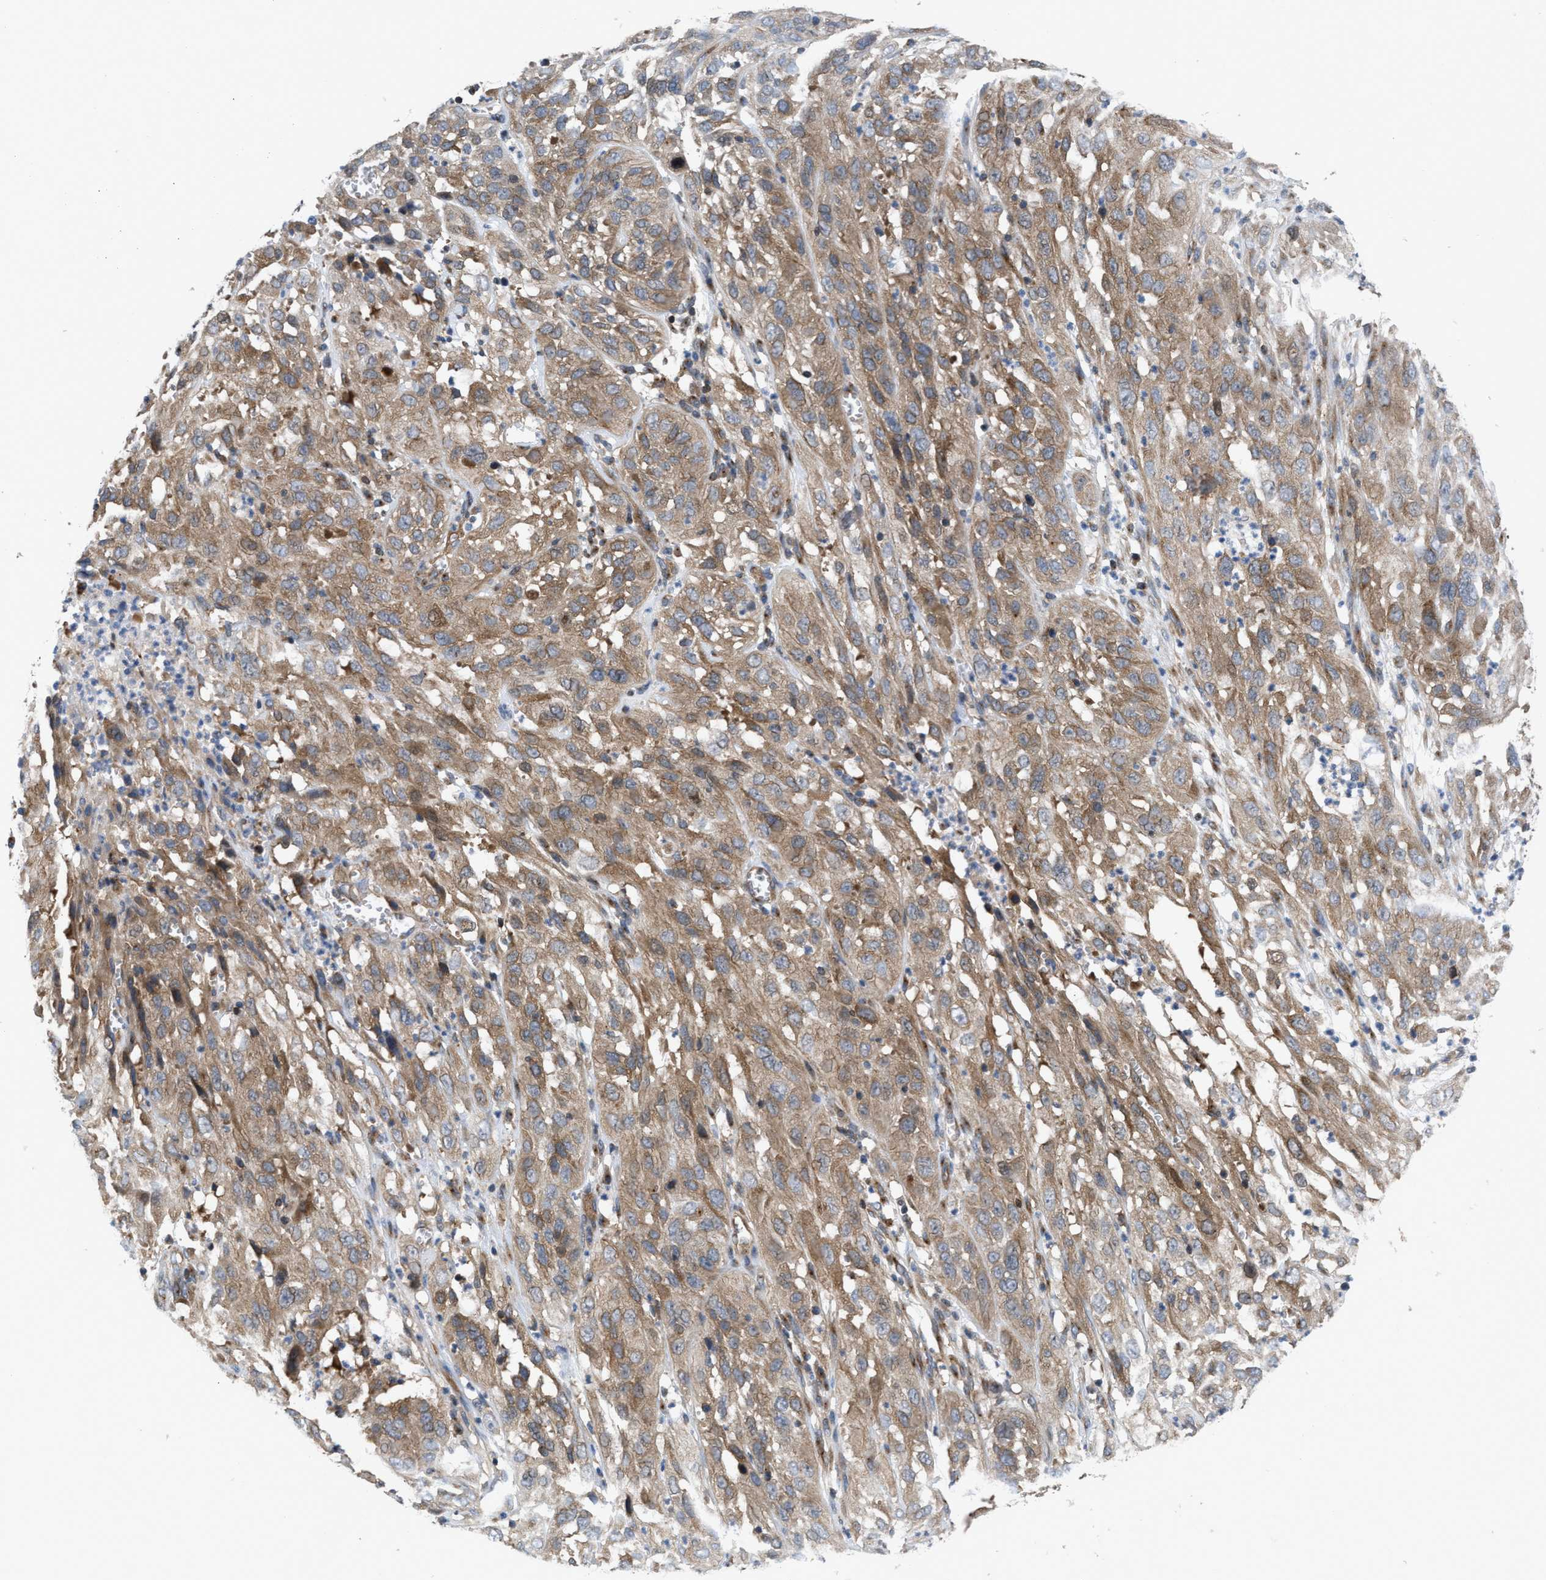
{"staining": {"intensity": "moderate", "quantity": ">75%", "location": "cytoplasmic/membranous"}, "tissue": "cervical cancer", "cell_type": "Tumor cells", "image_type": "cancer", "snomed": [{"axis": "morphology", "description": "Squamous cell carcinoma, NOS"}, {"axis": "topography", "description": "Cervix"}], "caption": "Moderate cytoplasmic/membranous positivity for a protein is seen in approximately >75% of tumor cells of squamous cell carcinoma (cervical) using immunohistochemistry.", "gene": "LAPTM4B", "patient": {"sex": "female", "age": 32}}